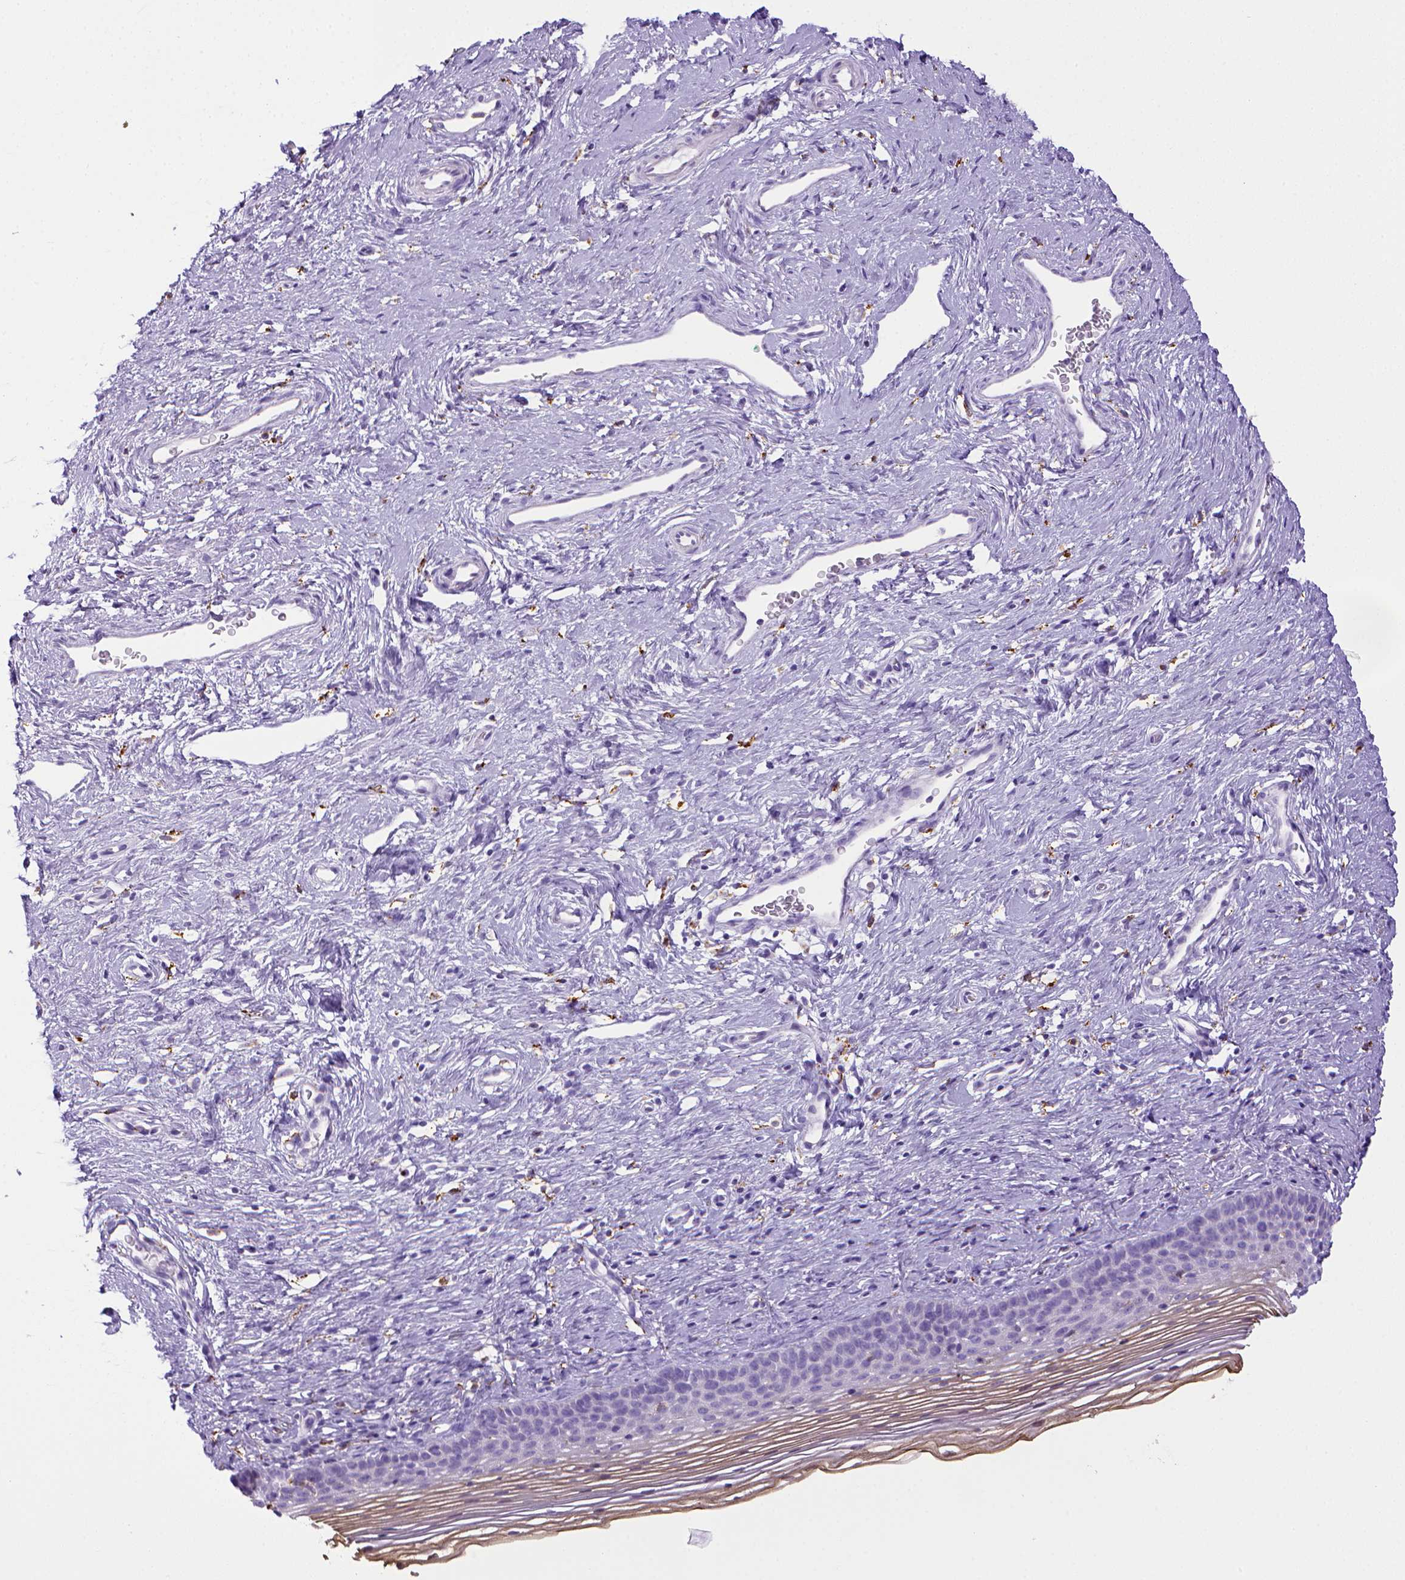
{"staining": {"intensity": "negative", "quantity": "none", "location": "none"}, "tissue": "cervix", "cell_type": "Glandular cells", "image_type": "normal", "snomed": [{"axis": "morphology", "description": "Normal tissue, NOS"}, {"axis": "topography", "description": "Cervix"}], "caption": "There is no significant expression in glandular cells of cervix. (Brightfield microscopy of DAB (3,3'-diaminobenzidine) immunohistochemistry at high magnification).", "gene": "CD68", "patient": {"sex": "female", "age": 39}}